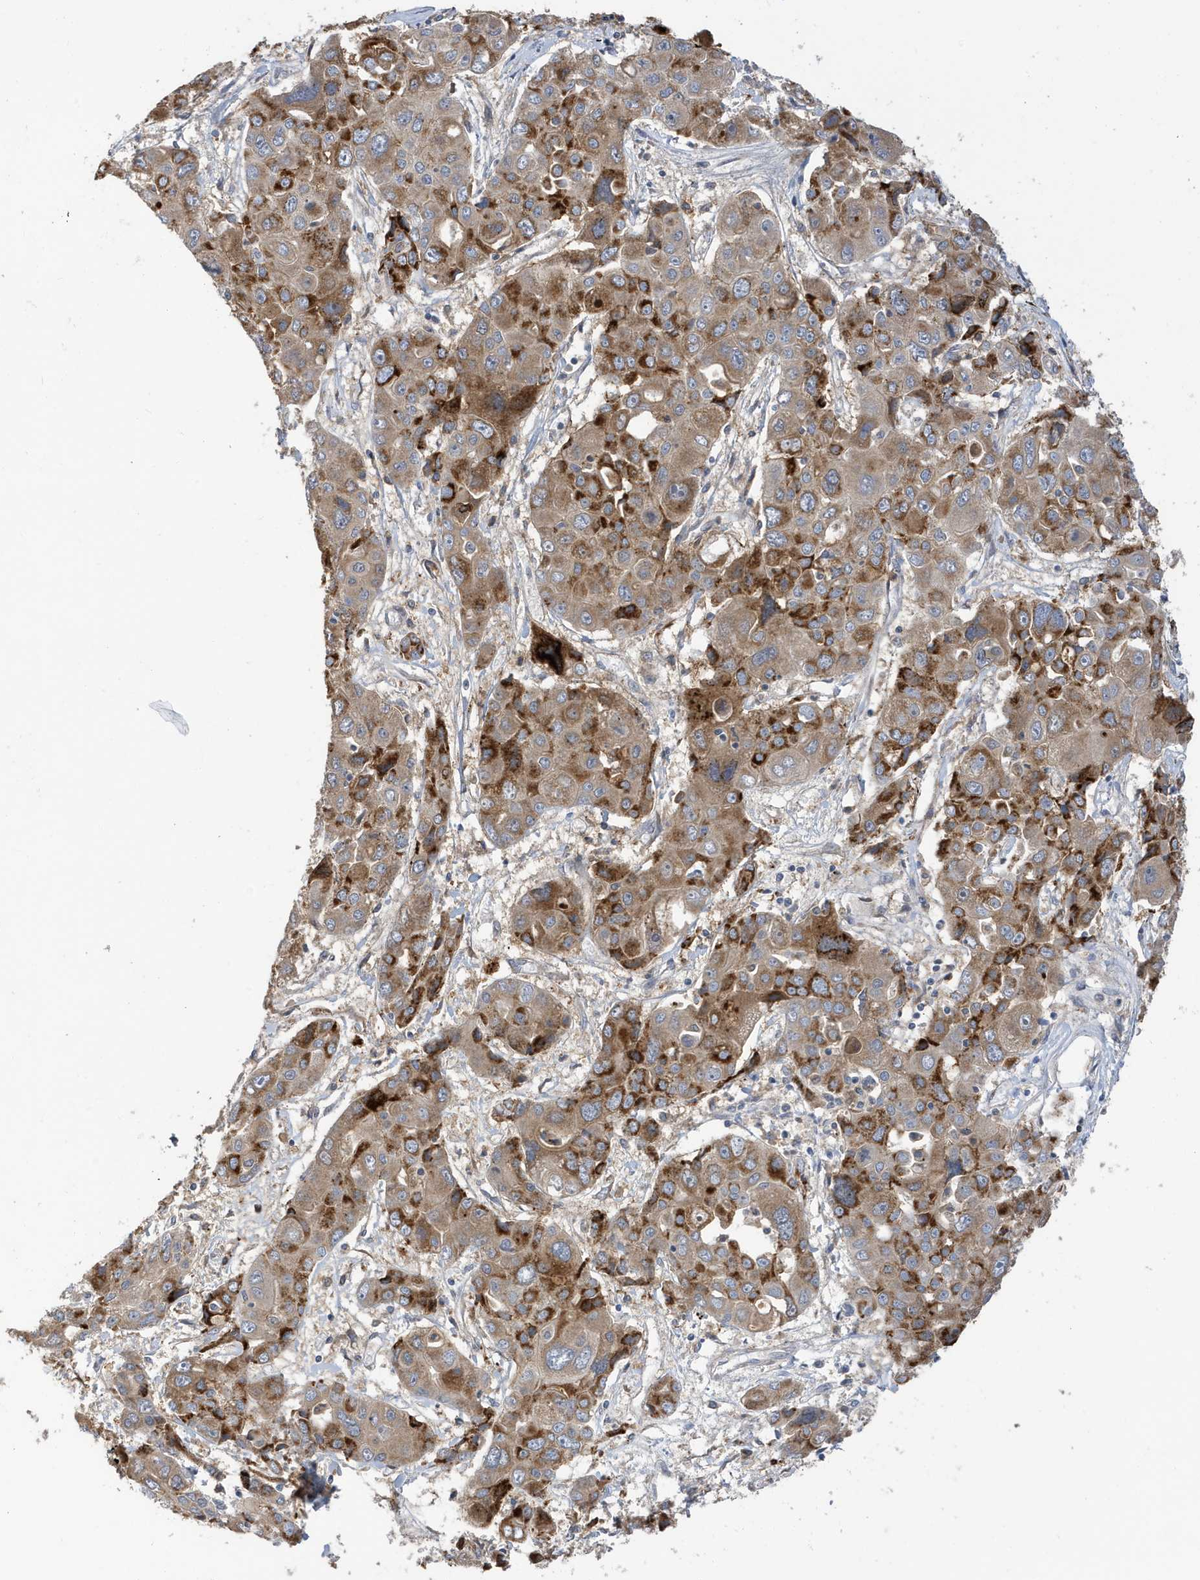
{"staining": {"intensity": "strong", "quantity": "25%-75%", "location": "cytoplasmic/membranous"}, "tissue": "liver cancer", "cell_type": "Tumor cells", "image_type": "cancer", "snomed": [{"axis": "morphology", "description": "Cholangiocarcinoma"}, {"axis": "topography", "description": "Liver"}], "caption": "Liver cholangiocarcinoma stained with a brown dye shows strong cytoplasmic/membranous positive expression in about 25%-75% of tumor cells.", "gene": "LAPTM4A", "patient": {"sex": "male", "age": 67}}